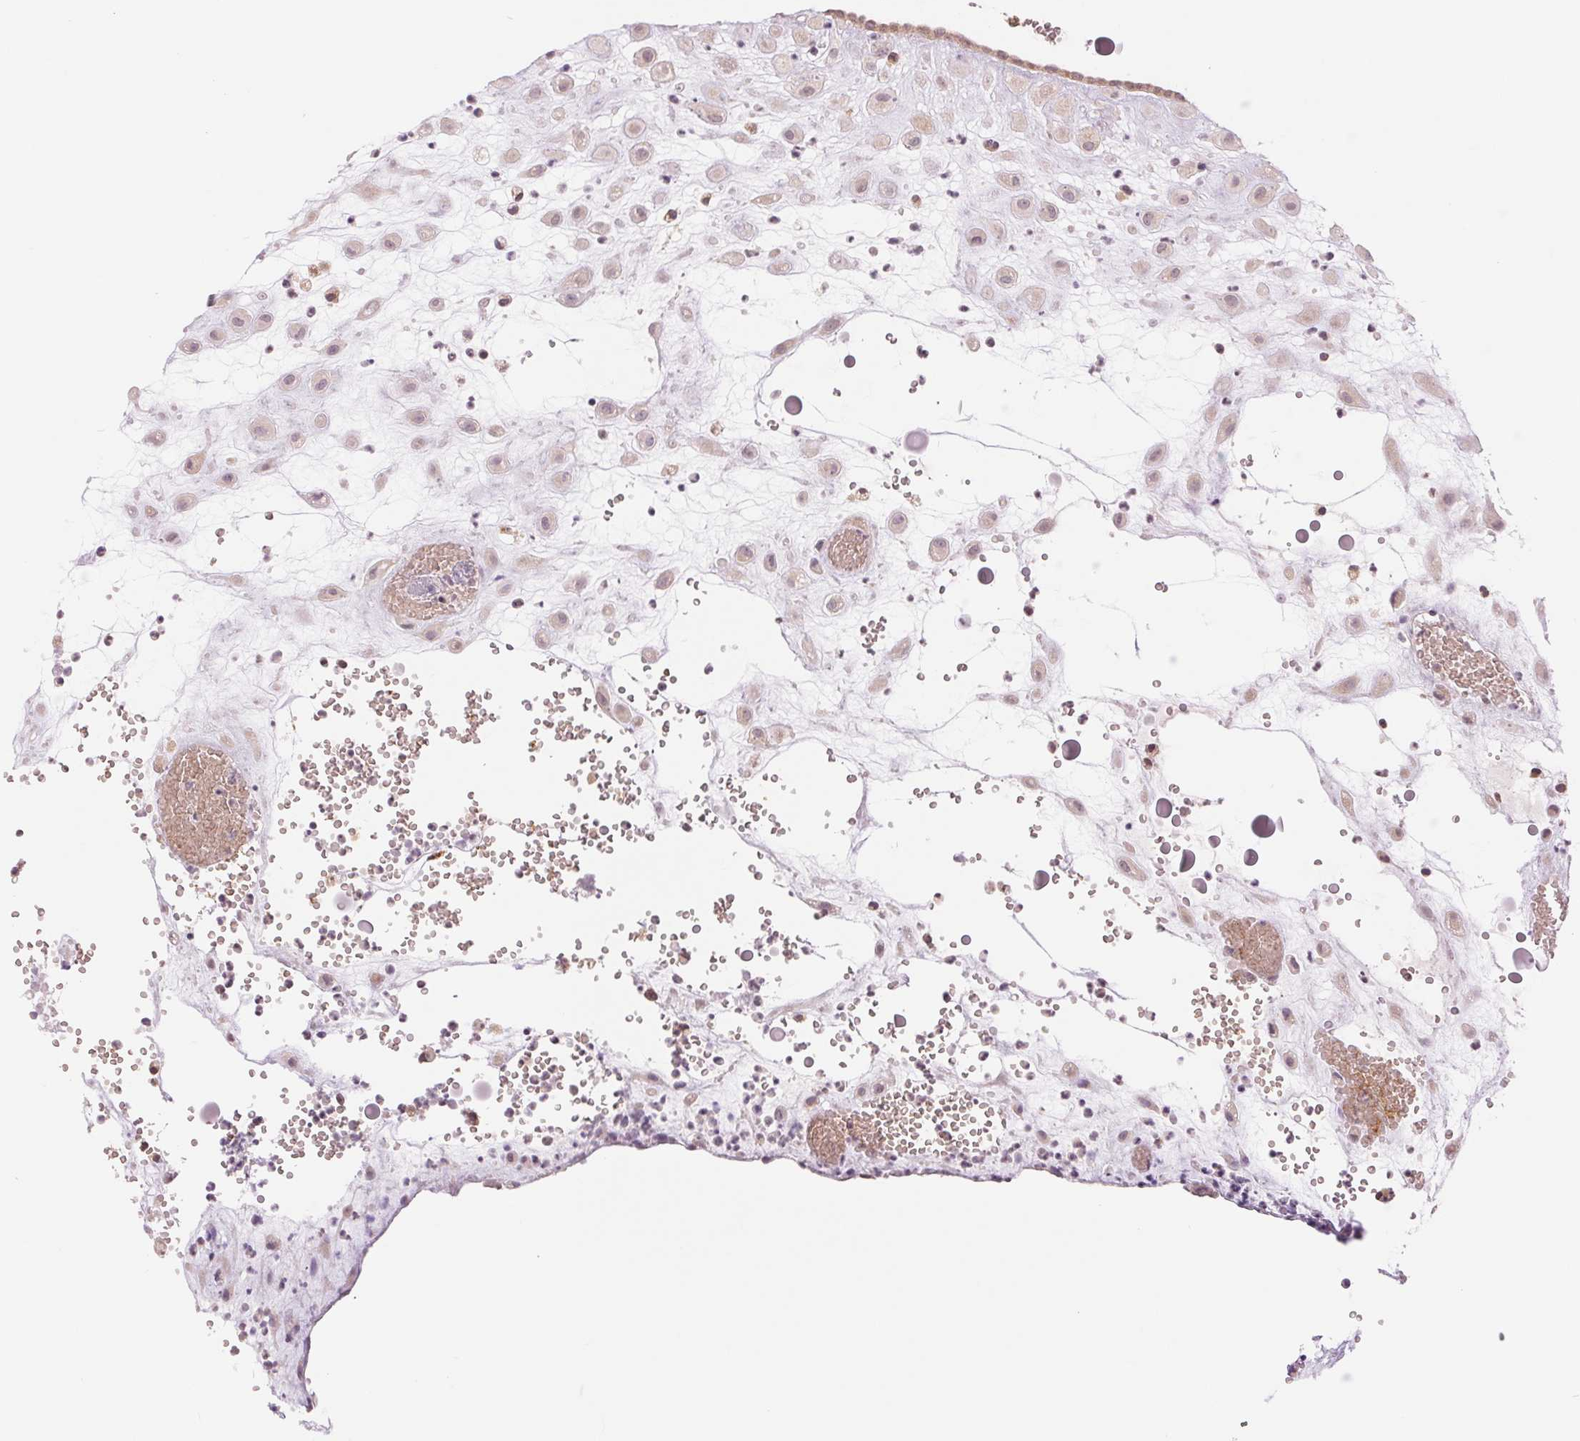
{"staining": {"intensity": "weak", "quantity": "25%-75%", "location": "cytoplasmic/membranous,nuclear"}, "tissue": "placenta", "cell_type": "Decidual cells", "image_type": "normal", "snomed": [{"axis": "morphology", "description": "Normal tissue, NOS"}, {"axis": "topography", "description": "Placenta"}], "caption": "Immunohistochemistry (IHC) (DAB) staining of normal placenta reveals weak cytoplasmic/membranous,nuclear protein positivity in approximately 25%-75% of decidual cells.", "gene": "TECR", "patient": {"sex": "female", "age": 24}}